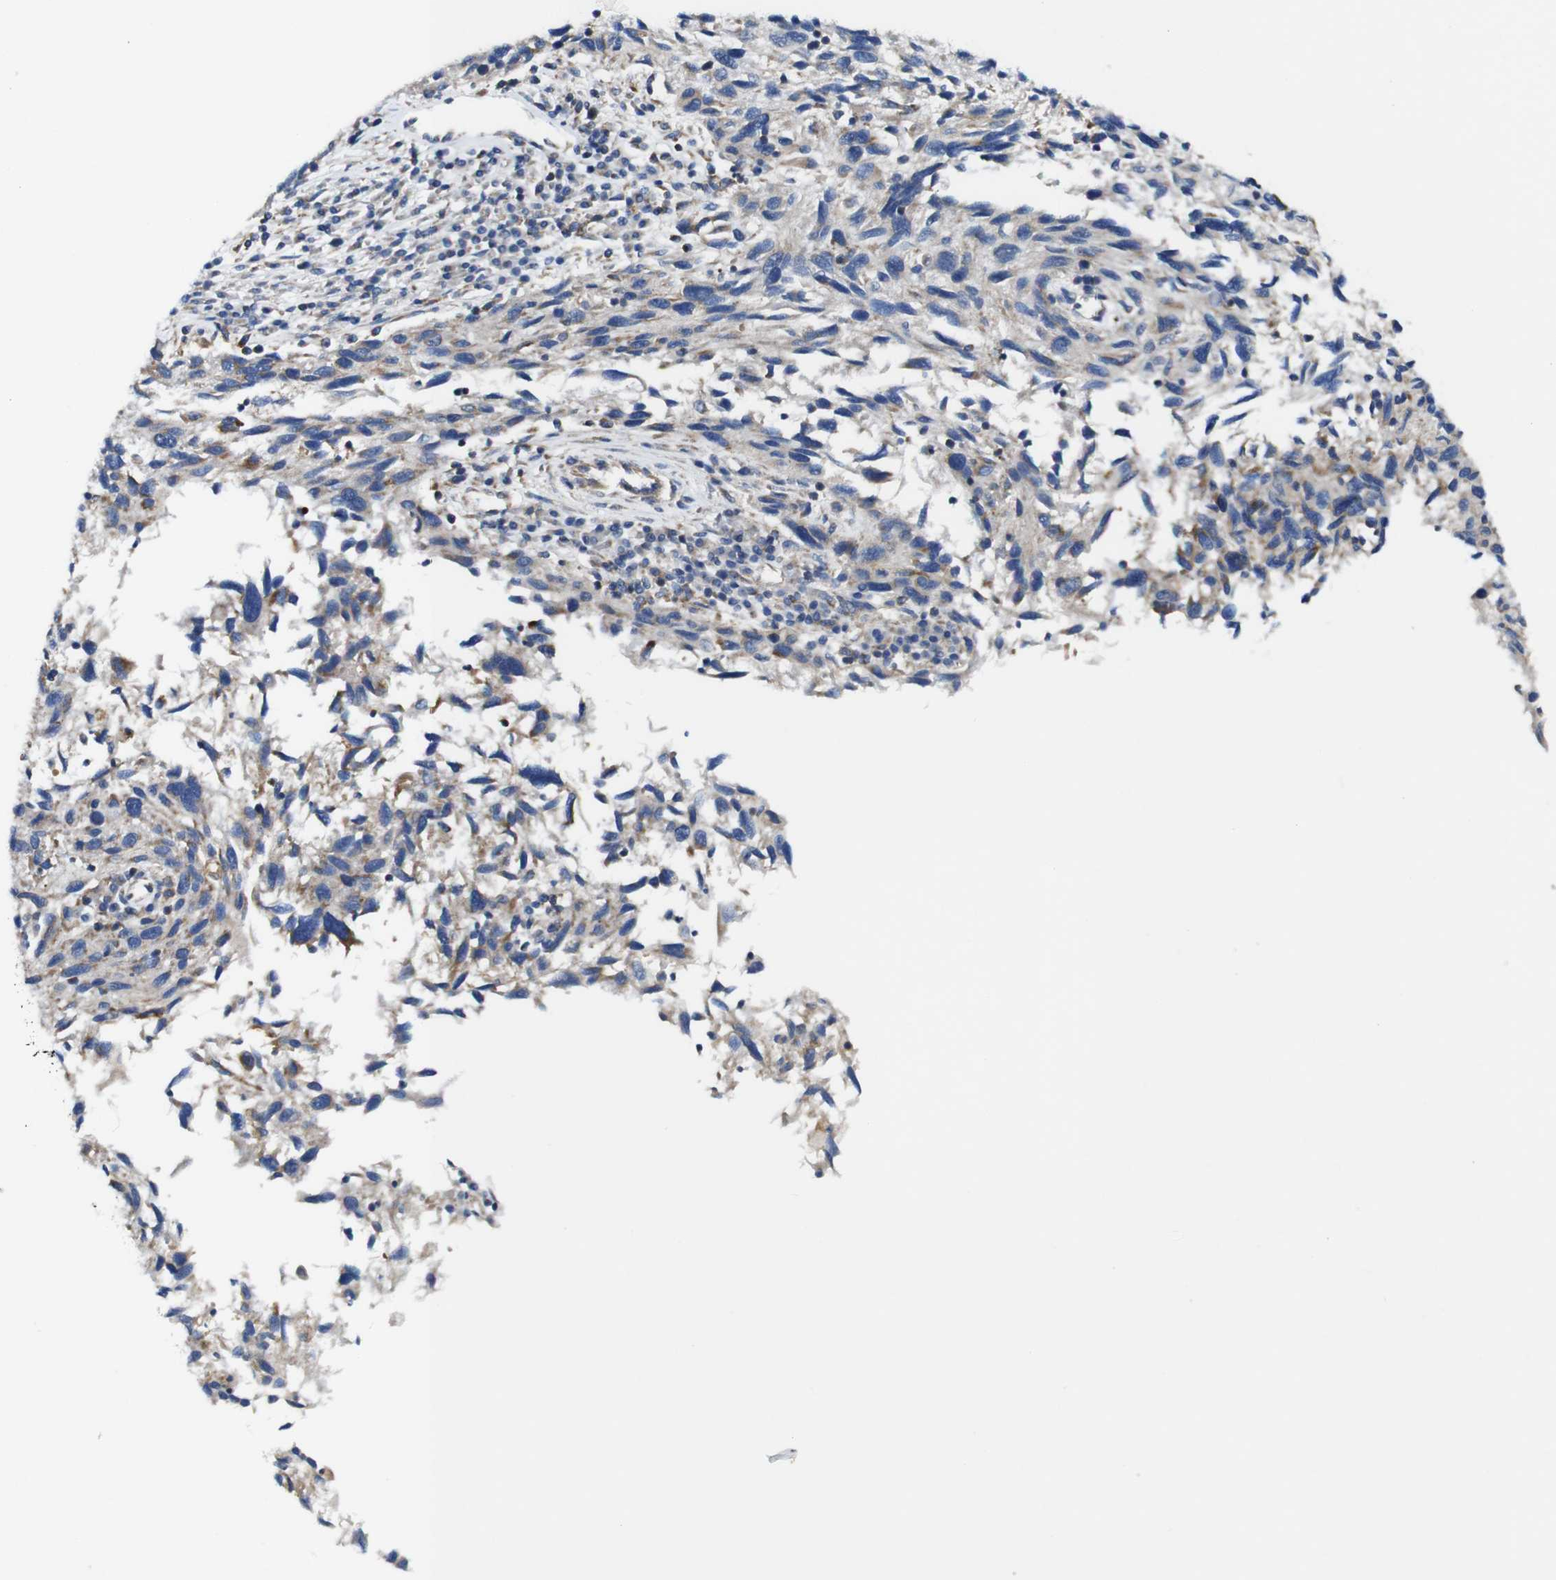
{"staining": {"intensity": "moderate", "quantity": "25%-75%", "location": "cytoplasmic/membranous"}, "tissue": "melanoma", "cell_type": "Tumor cells", "image_type": "cancer", "snomed": [{"axis": "morphology", "description": "Malignant melanoma, NOS"}, {"axis": "topography", "description": "Skin"}], "caption": "Immunohistochemistry staining of malignant melanoma, which shows medium levels of moderate cytoplasmic/membranous positivity in about 25%-75% of tumor cells indicating moderate cytoplasmic/membranous protein staining. The staining was performed using DAB (3,3'-diaminobenzidine) (brown) for protein detection and nuclei were counterstained in hematoxylin (blue).", "gene": "PDCD1LG2", "patient": {"sex": "male", "age": 53}}